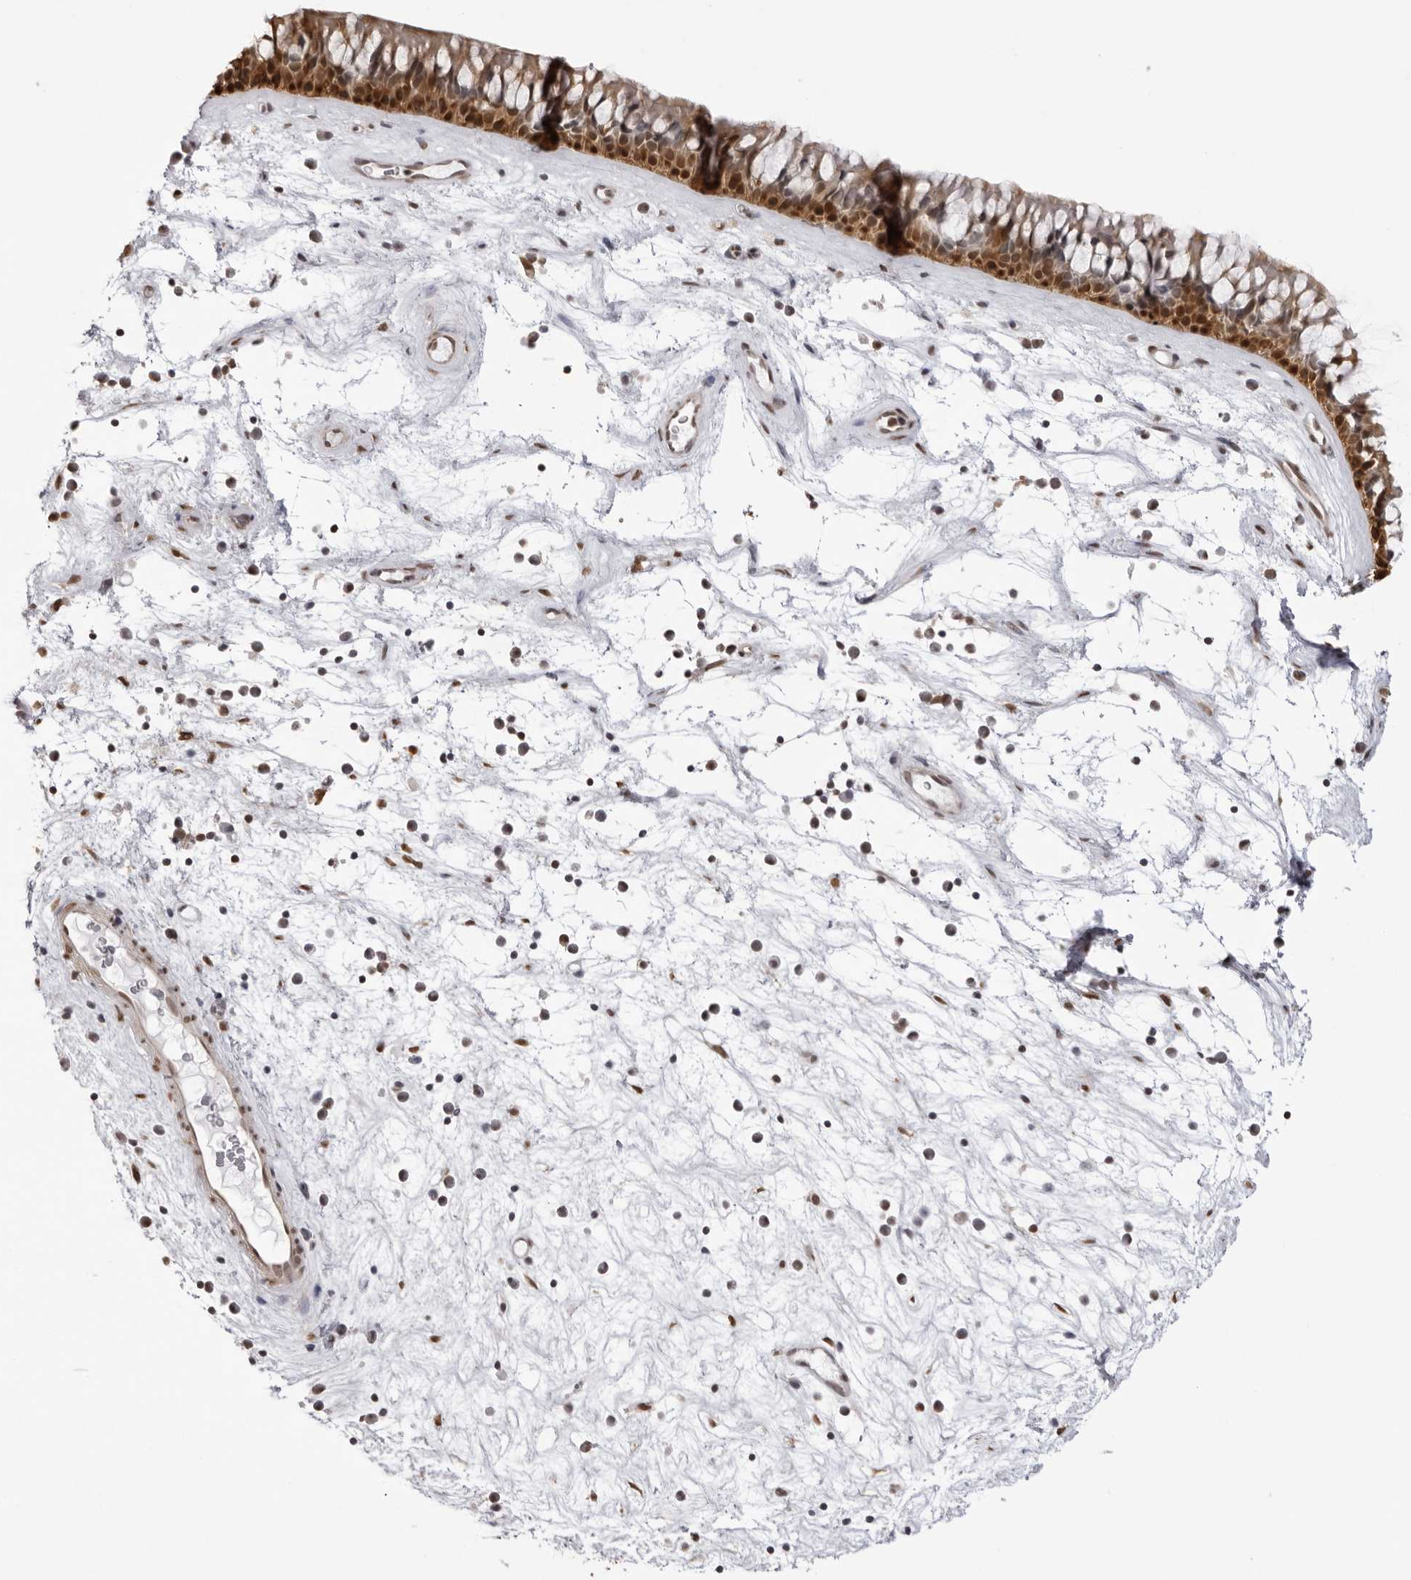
{"staining": {"intensity": "strong", "quantity": ">75%", "location": "cytoplasmic/membranous,nuclear"}, "tissue": "nasopharynx", "cell_type": "Respiratory epithelial cells", "image_type": "normal", "snomed": [{"axis": "morphology", "description": "Normal tissue, NOS"}, {"axis": "topography", "description": "Nasopharynx"}], "caption": "The image reveals a brown stain indicating the presence of a protein in the cytoplasmic/membranous,nuclear of respiratory epithelial cells in nasopharynx. (brown staining indicates protein expression, while blue staining denotes nuclei).", "gene": "HSPA4", "patient": {"sex": "male", "age": 64}}